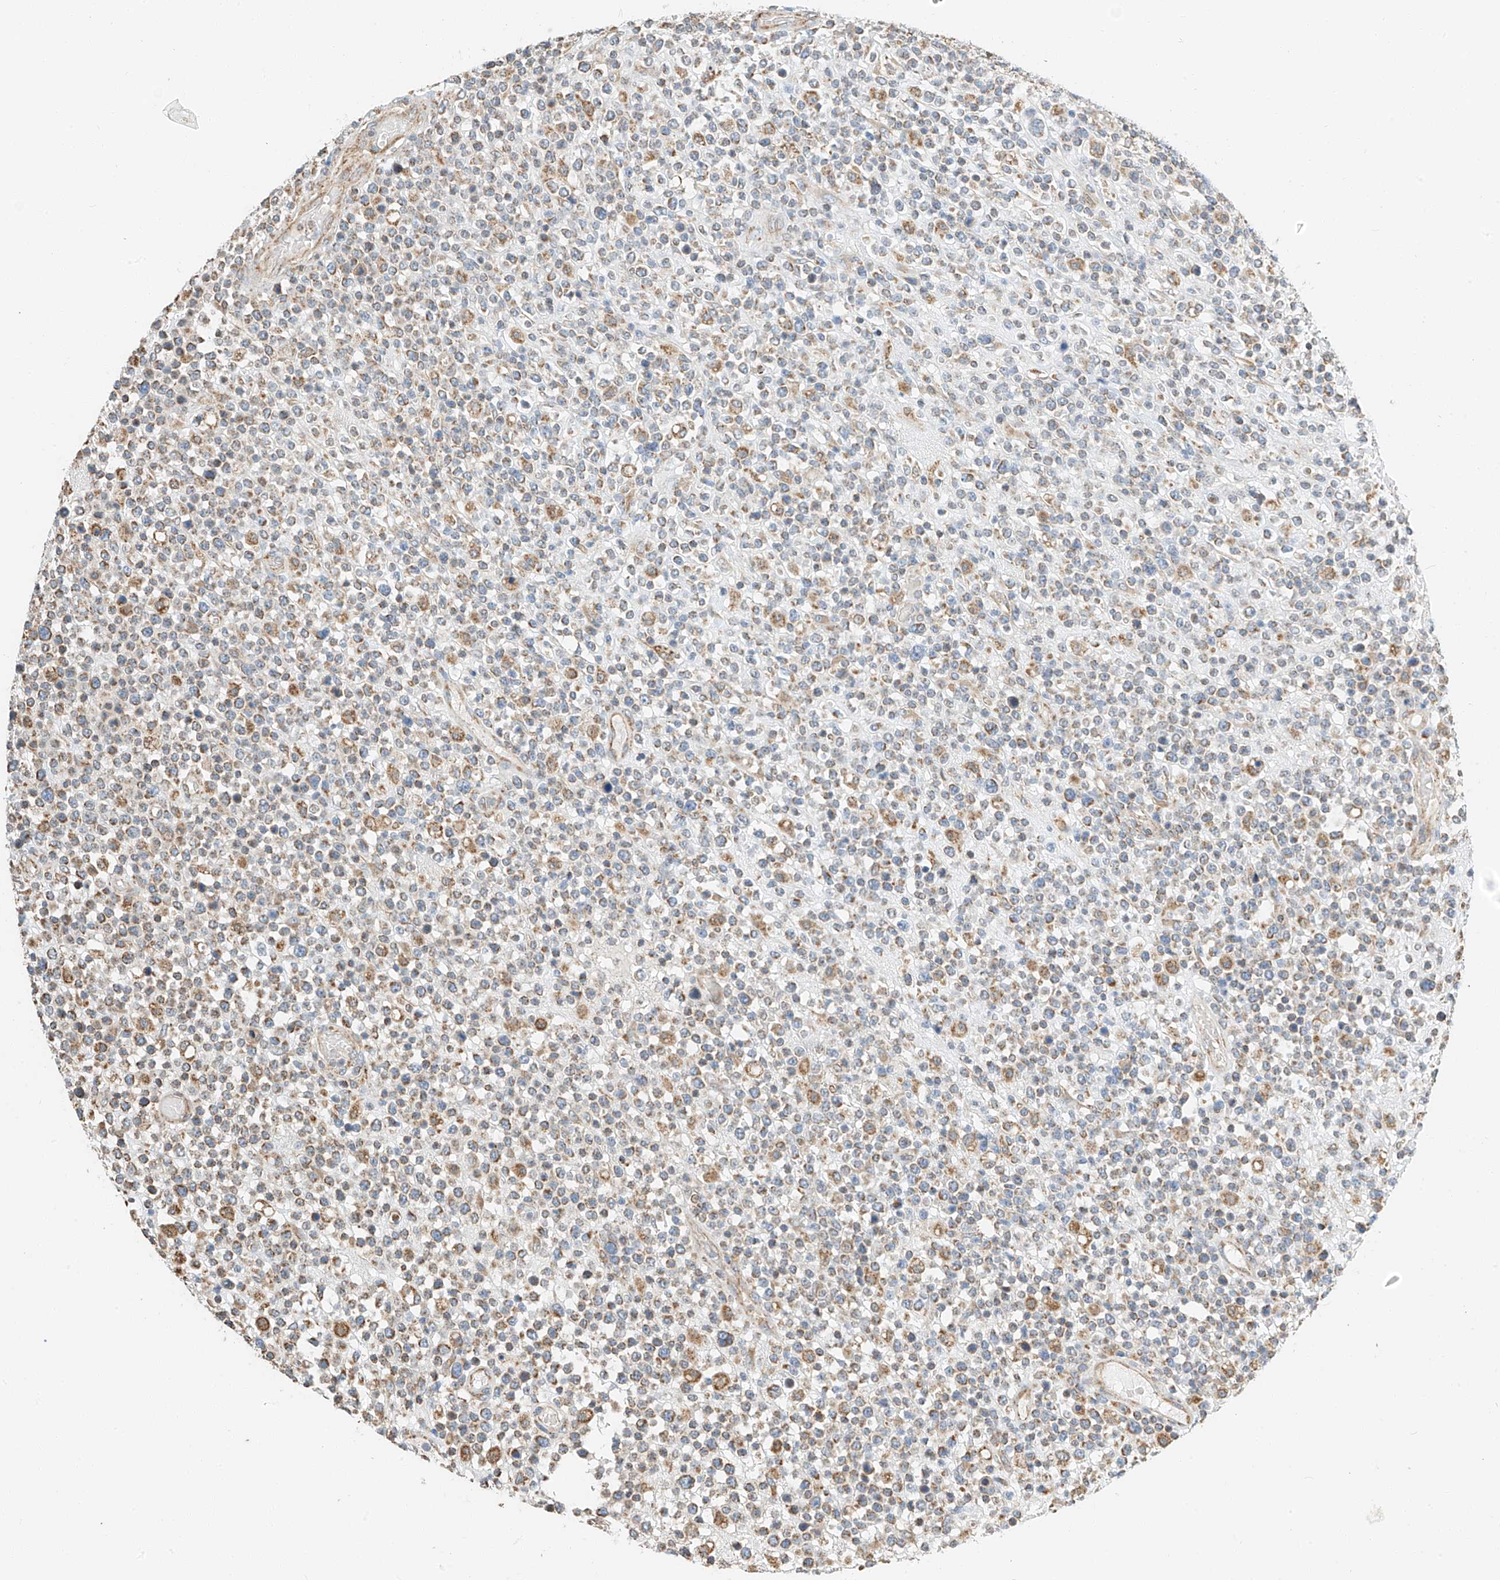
{"staining": {"intensity": "weak", "quantity": "25%-75%", "location": "cytoplasmic/membranous"}, "tissue": "lymphoma", "cell_type": "Tumor cells", "image_type": "cancer", "snomed": [{"axis": "morphology", "description": "Malignant lymphoma, non-Hodgkin's type, High grade"}, {"axis": "topography", "description": "Colon"}], "caption": "Malignant lymphoma, non-Hodgkin's type (high-grade) was stained to show a protein in brown. There is low levels of weak cytoplasmic/membranous expression in approximately 25%-75% of tumor cells. Immunohistochemistry (ihc) stains the protein in brown and the nuclei are stained blue.", "gene": "YIPF7", "patient": {"sex": "female", "age": 53}}